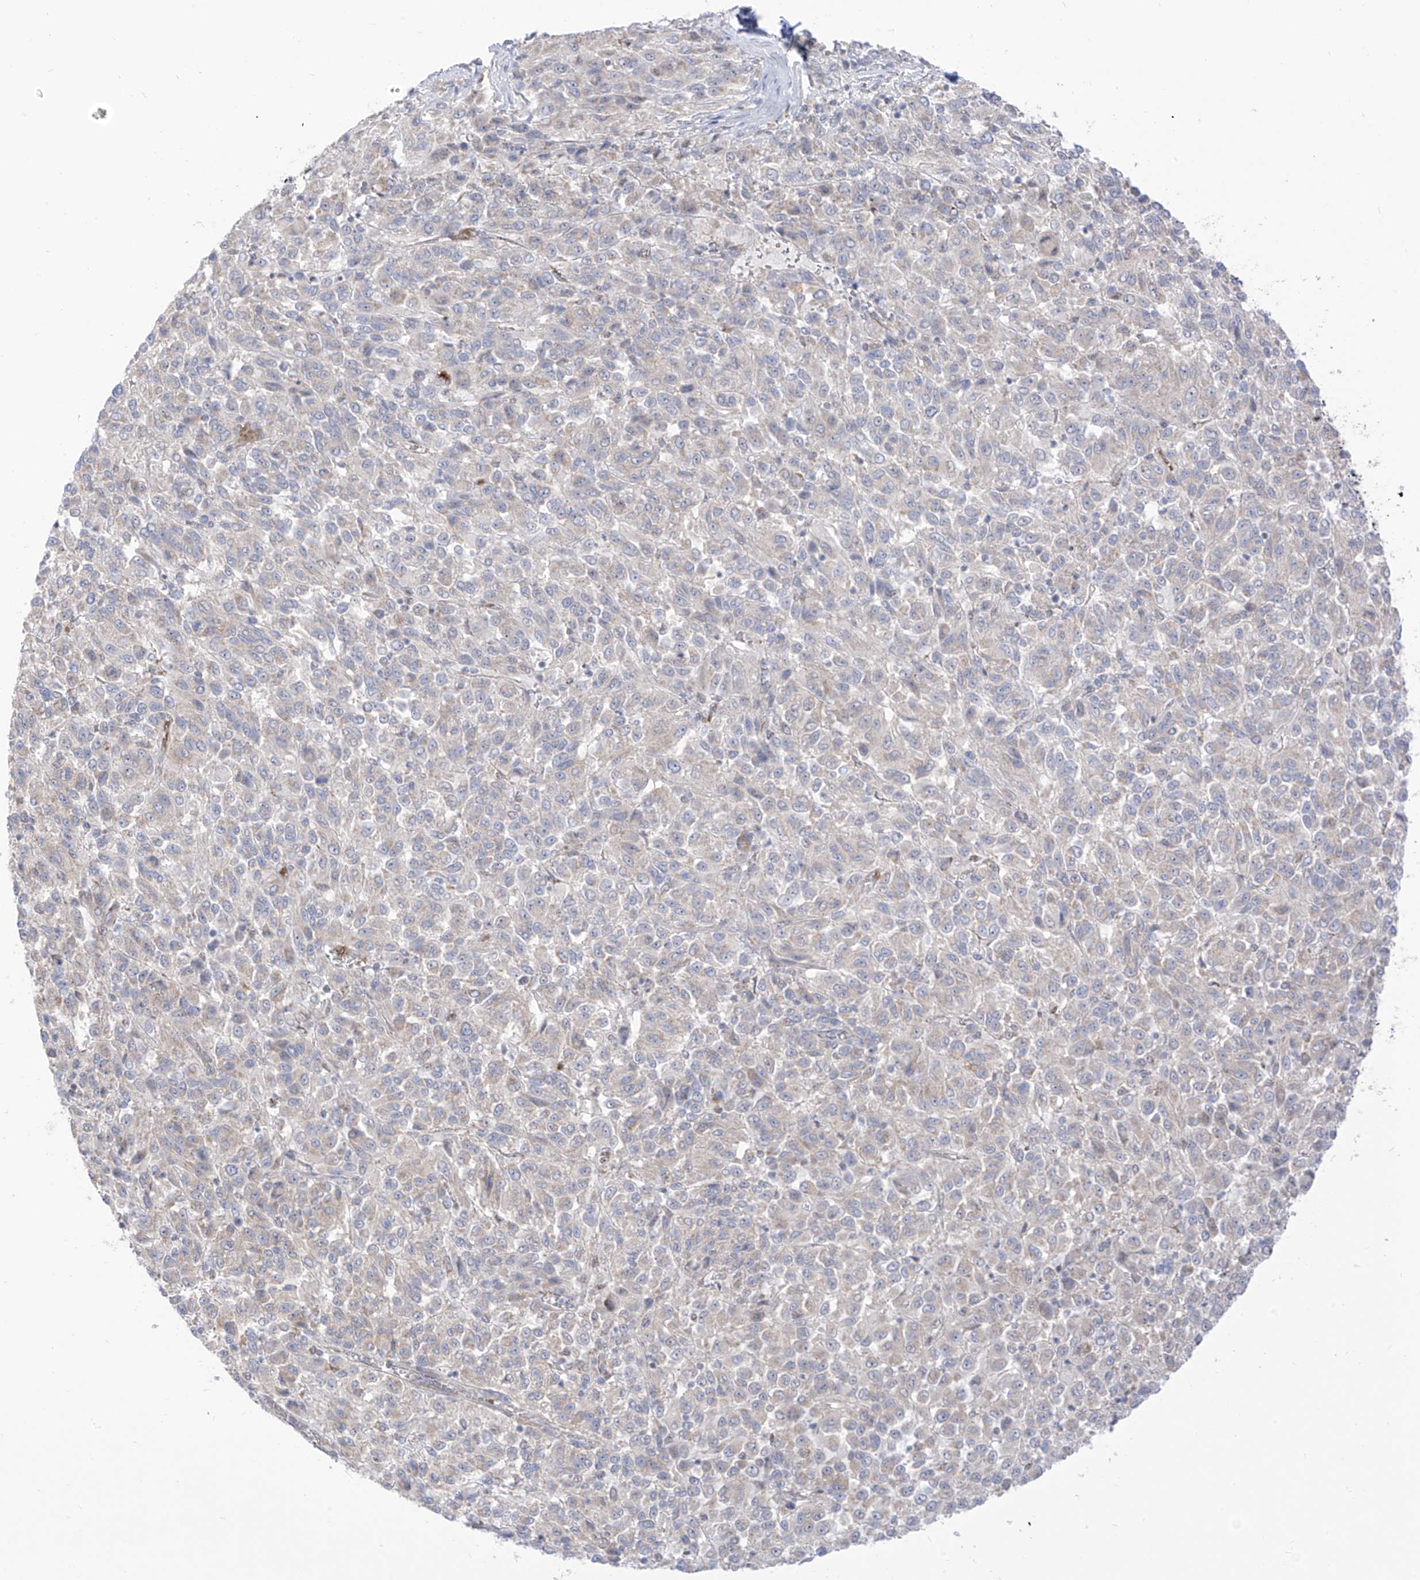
{"staining": {"intensity": "negative", "quantity": "none", "location": "none"}, "tissue": "melanoma", "cell_type": "Tumor cells", "image_type": "cancer", "snomed": [{"axis": "morphology", "description": "Malignant melanoma, Metastatic site"}, {"axis": "topography", "description": "Lung"}], "caption": "A photomicrograph of malignant melanoma (metastatic site) stained for a protein demonstrates no brown staining in tumor cells.", "gene": "ARHGEF40", "patient": {"sex": "male", "age": 64}}